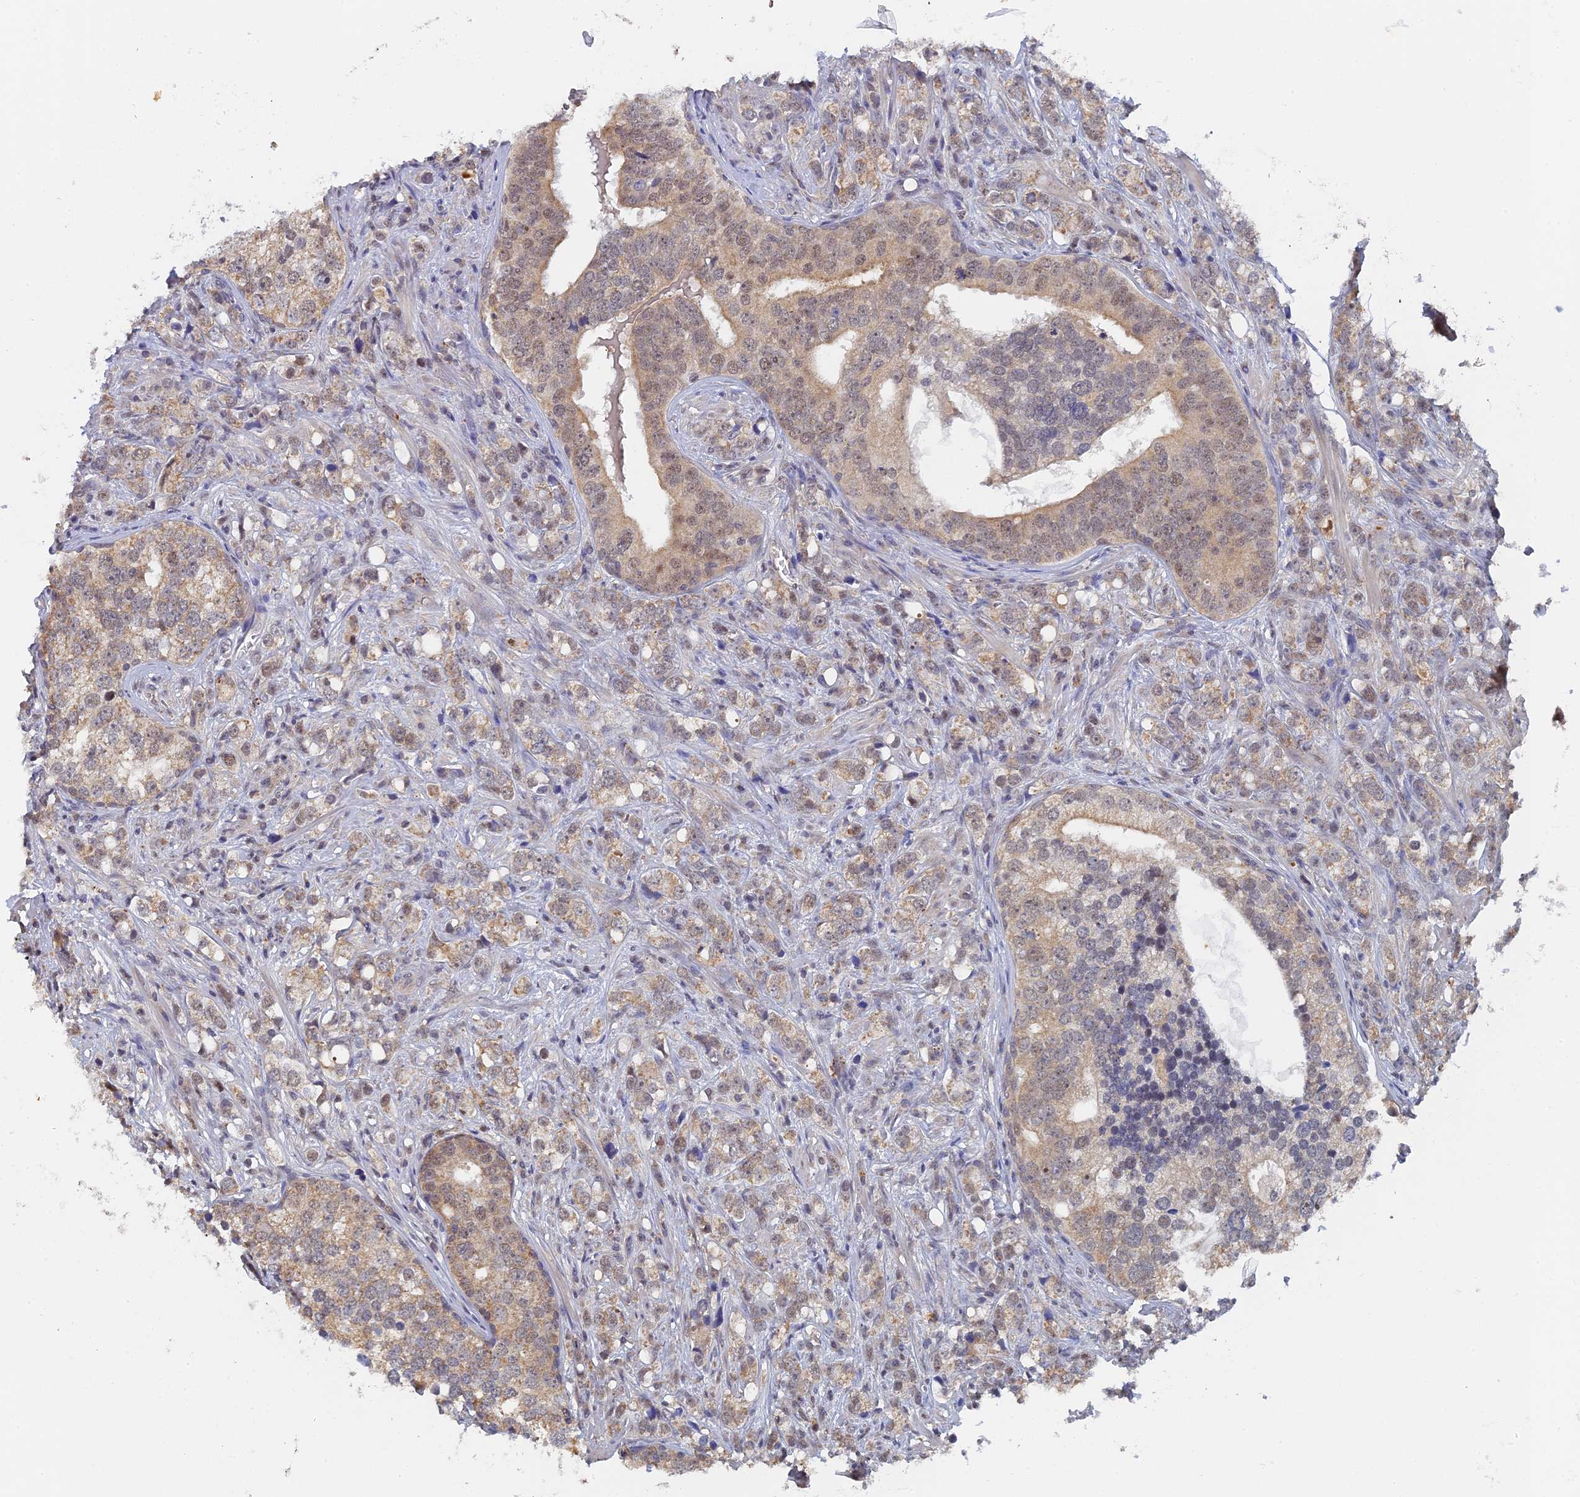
{"staining": {"intensity": "weak", "quantity": "25%-75%", "location": "cytoplasmic/membranous,nuclear"}, "tissue": "prostate cancer", "cell_type": "Tumor cells", "image_type": "cancer", "snomed": [{"axis": "morphology", "description": "Adenocarcinoma, High grade"}, {"axis": "topography", "description": "Prostate"}], "caption": "Prostate high-grade adenocarcinoma stained for a protein (brown) shows weak cytoplasmic/membranous and nuclear positive positivity in about 25%-75% of tumor cells.", "gene": "MIGA2", "patient": {"sex": "male", "age": 71}}